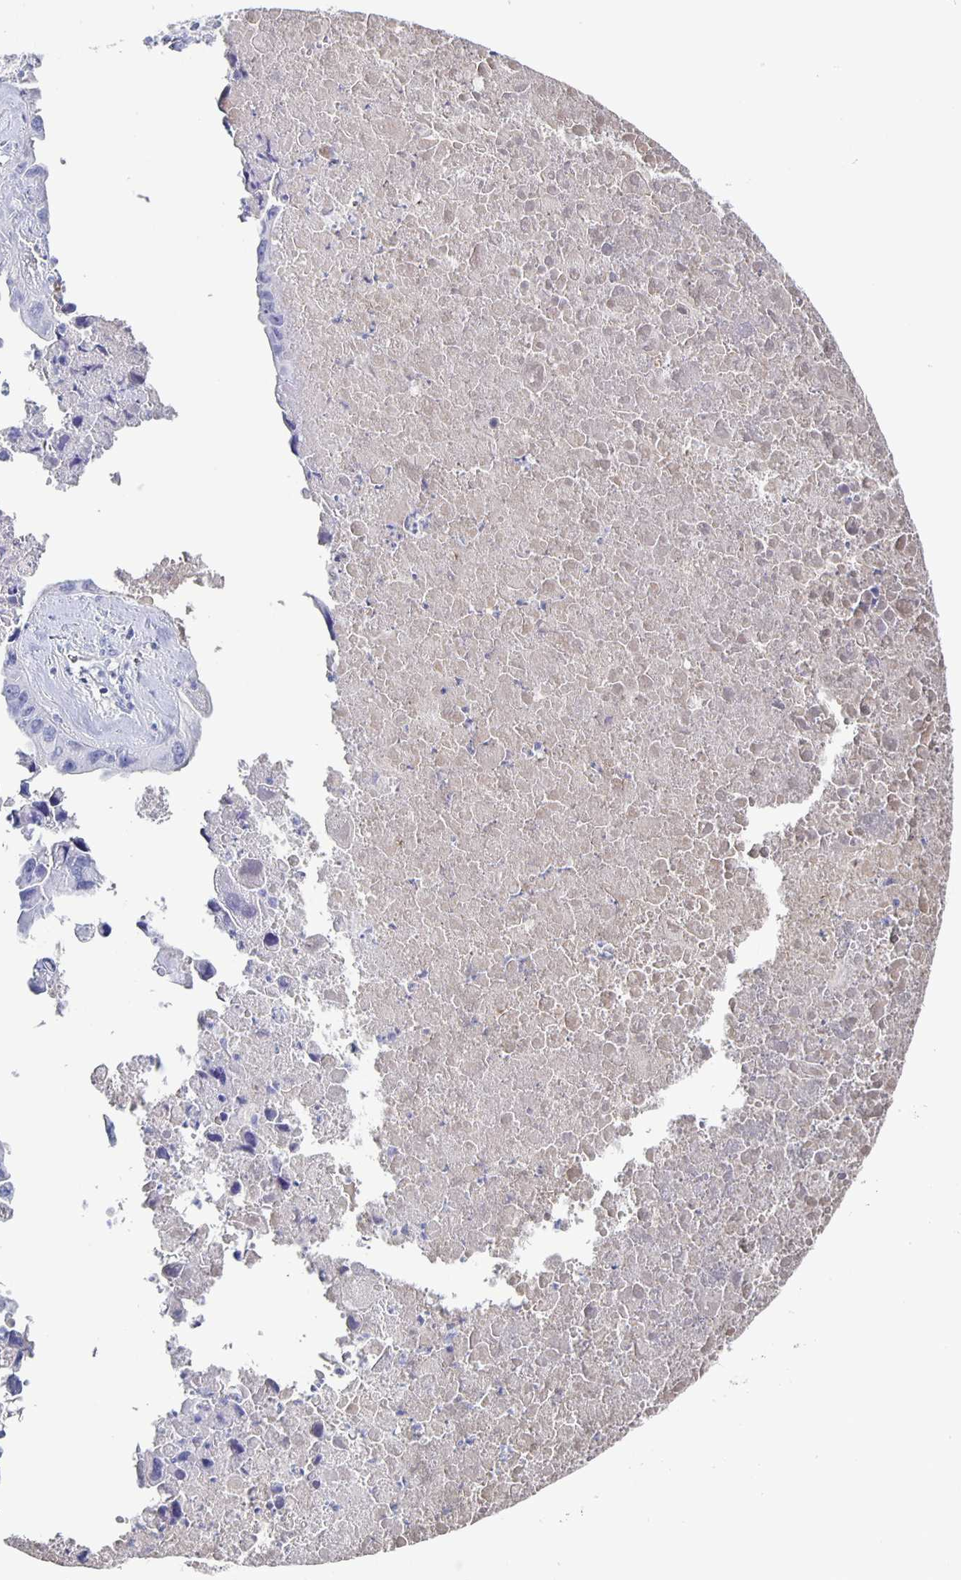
{"staining": {"intensity": "negative", "quantity": "none", "location": "none"}, "tissue": "lung cancer", "cell_type": "Tumor cells", "image_type": "cancer", "snomed": [{"axis": "morphology", "description": "Adenocarcinoma, NOS"}, {"axis": "topography", "description": "Lymph node"}, {"axis": "topography", "description": "Lung"}], "caption": "Tumor cells show no significant expression in lung cancer (adenocarcinoma).", "gene": "FGA", "patient": {"sex": "male", "age": 64}}